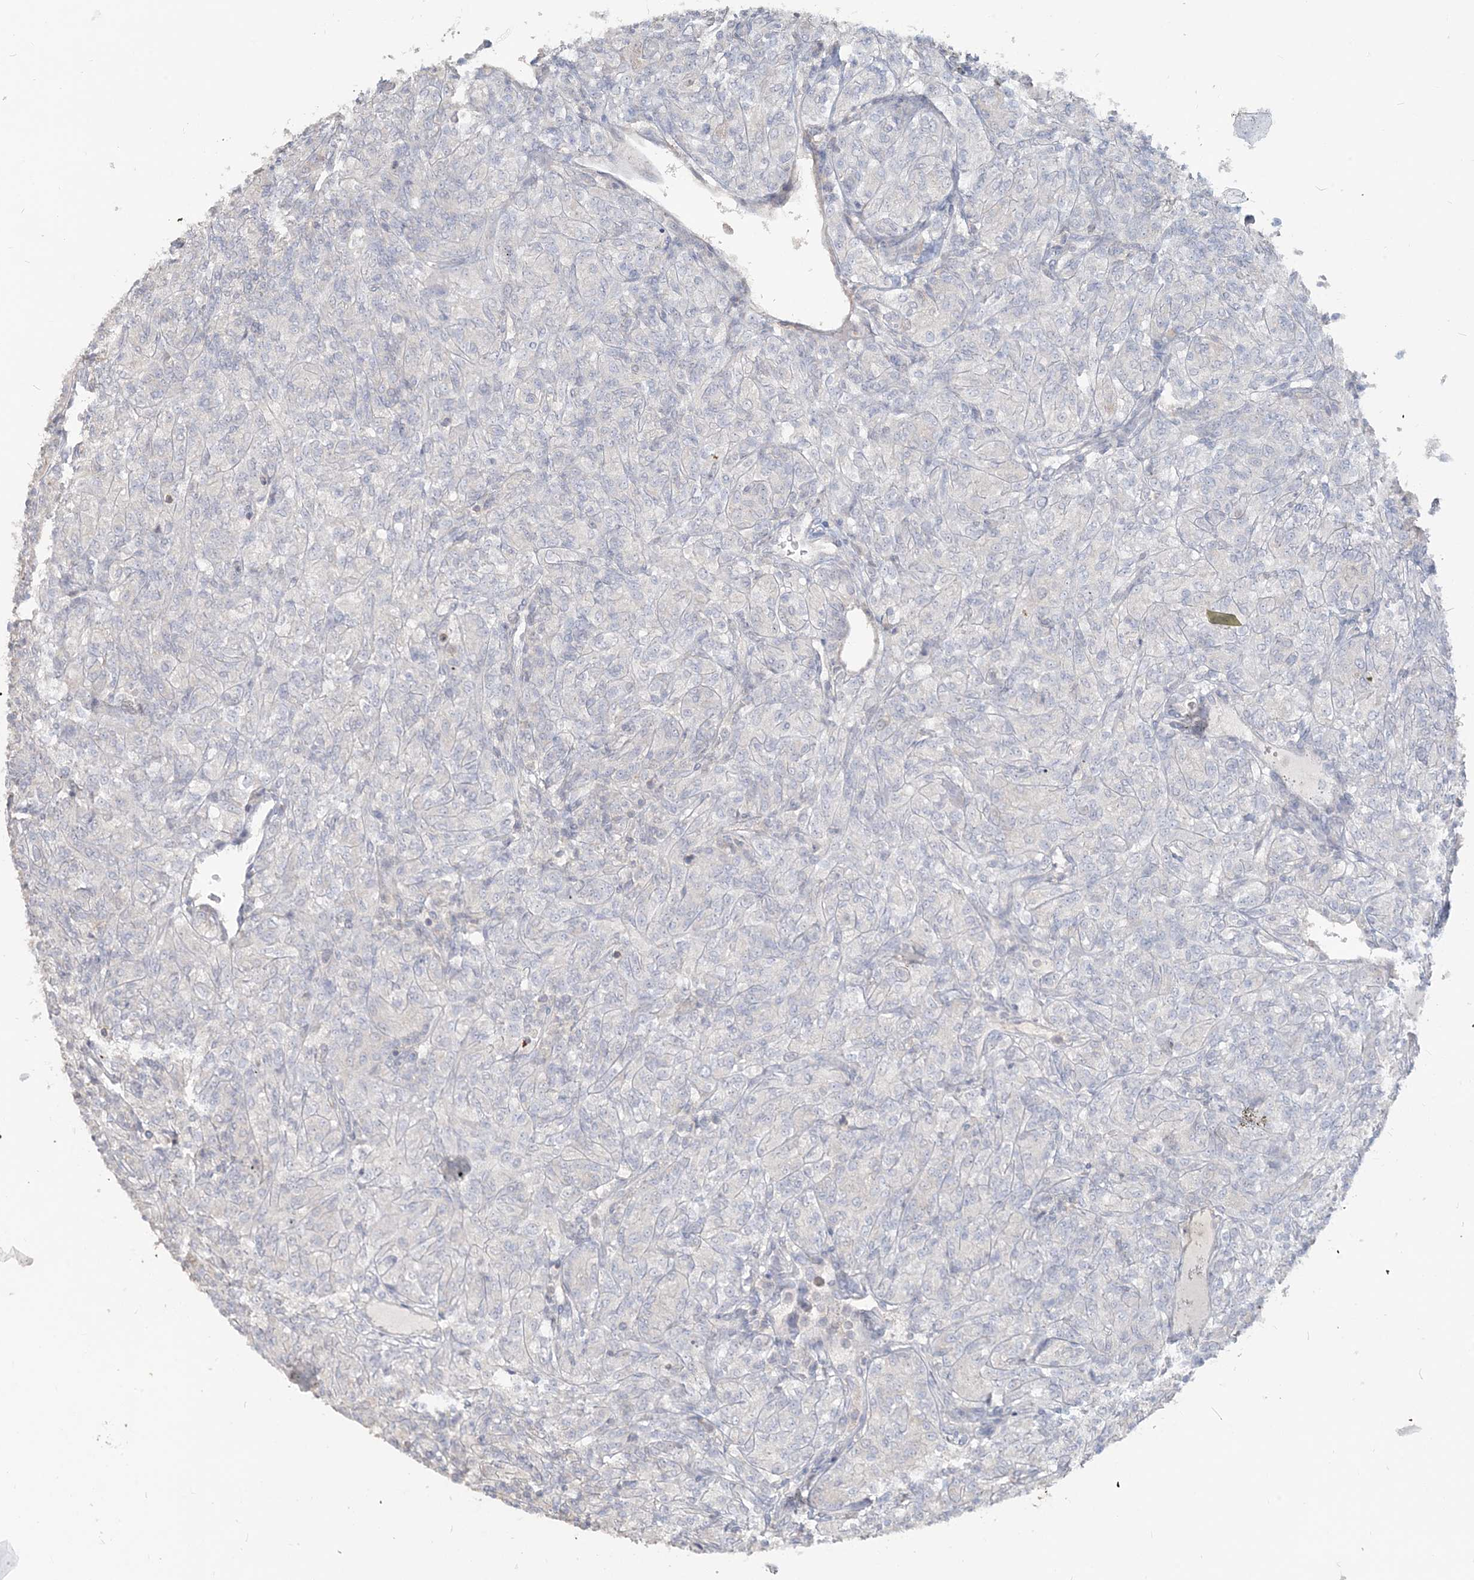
{"staining": {"intensity": "negative", "quantity": "none", "location": "none"}, "tissue": "renal cancer", "cell_type": "Tumor cells", "image_type": "cancer", "snomed": [{"axis": "morphology", "description": "Adenocarcinoma, NOS"}, {"axis": "topography", "description": "Kidney"}], "caption": "High power microscopy image of an immunohistochemistry histopathology image of renal cancer (adenocarcinoma), revealing no significant positivity in tumor cells.", "gene": "NPHS2", "patient": {"sex": "male", "age": 77}}